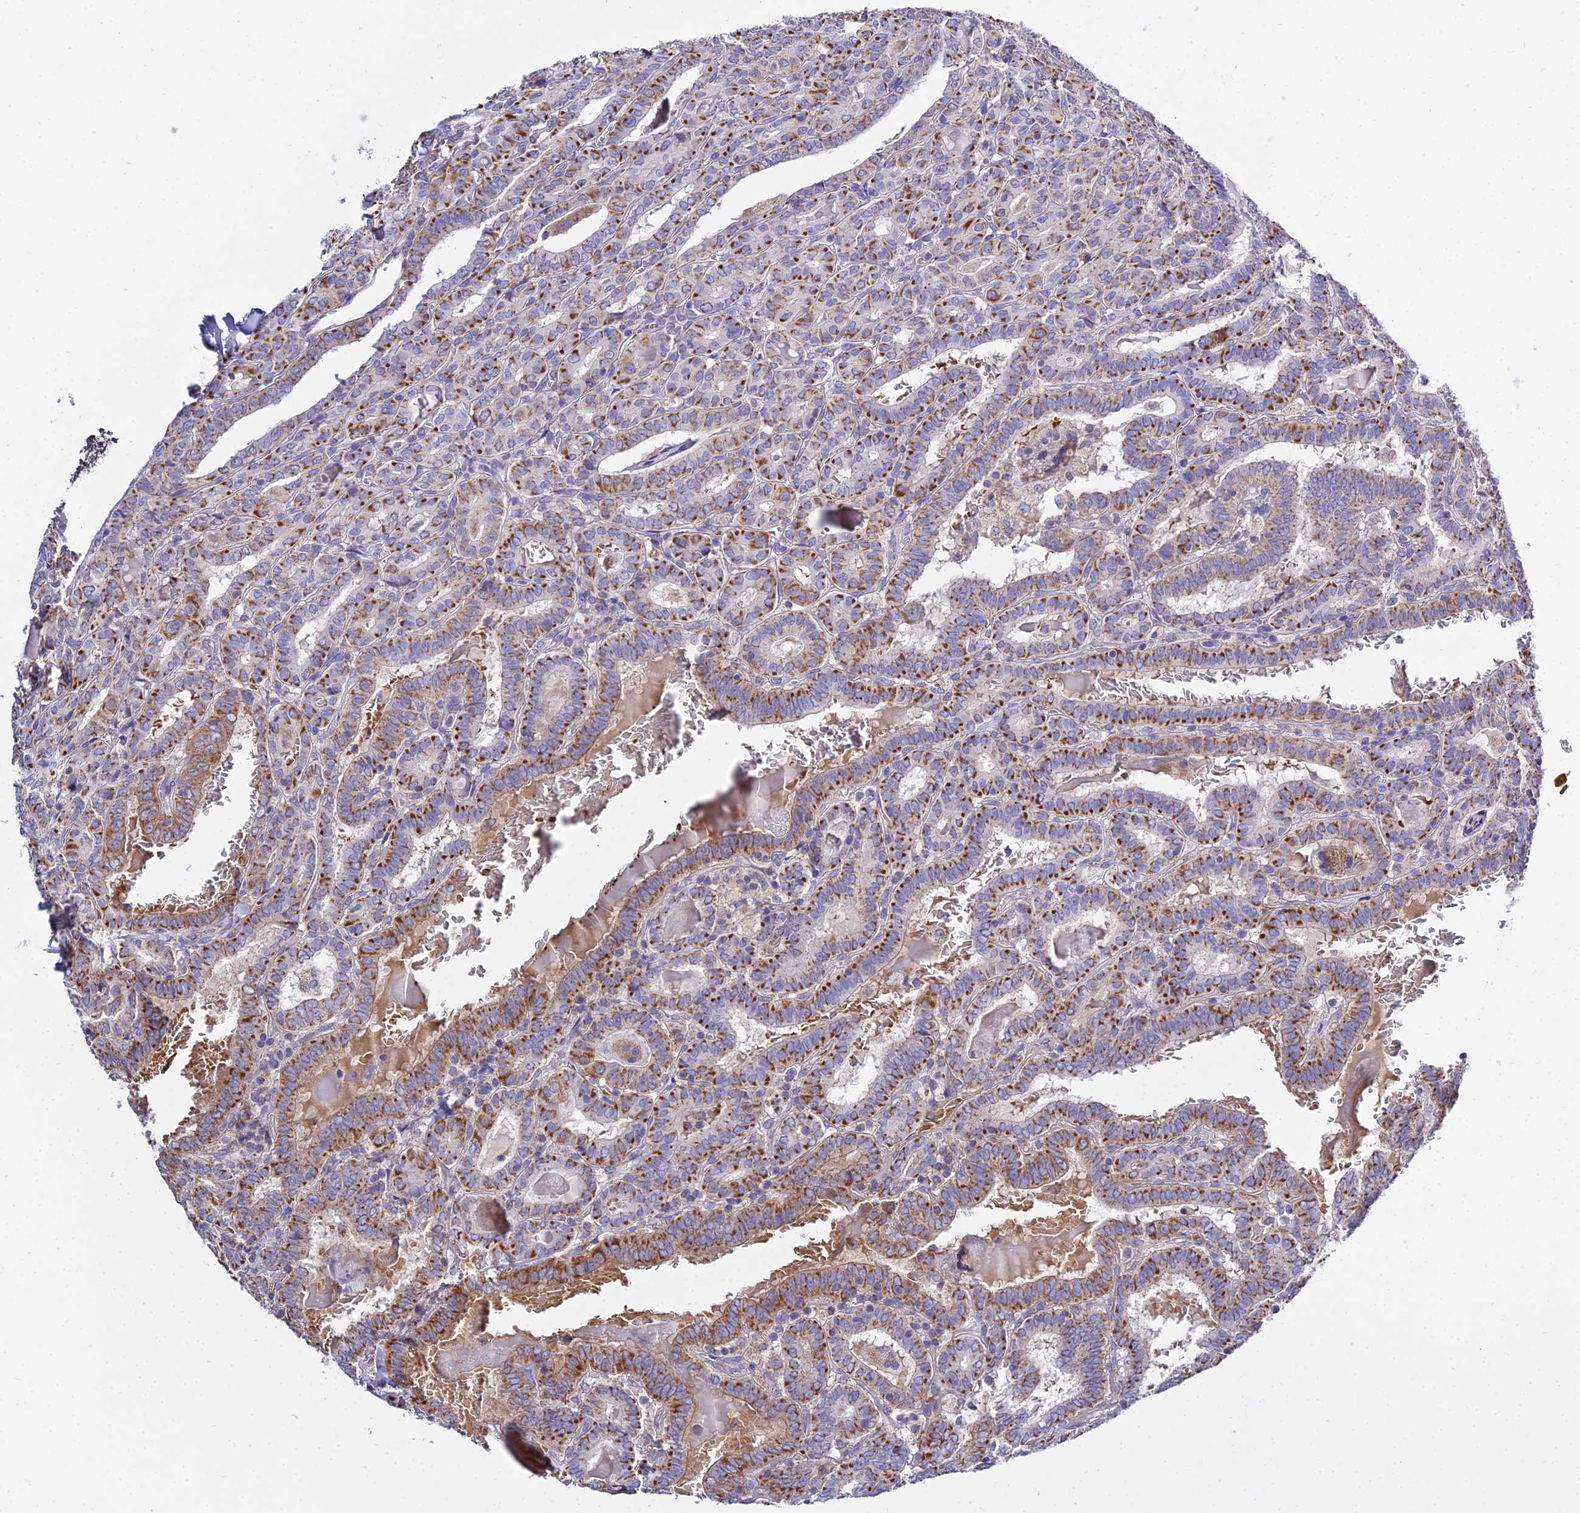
{"staining": {"intensity": "strong", "quantity": "25%-75%", "location": "cytoplasmic/membranous"}, "tissue": "thyroid cancer", "cell_type": "Tumor cells", "image_type": "cancer", "snomed": [{"axis": "morphology", "description": "Papillary adenocarcinoma, NOS"}, {"axis": "topography", "description": "Thyroid gland"}], "caption": "Immunohistochemistry (DAB (3,3'-diaminobenzidine)) staining of human thyroid cancer reveals strong cytoplasmic/membranous protein staining in approximately 25%-75% of tumor cells.", "gene": "TYW5", "patient": {"sex": "female", "age": 72}}